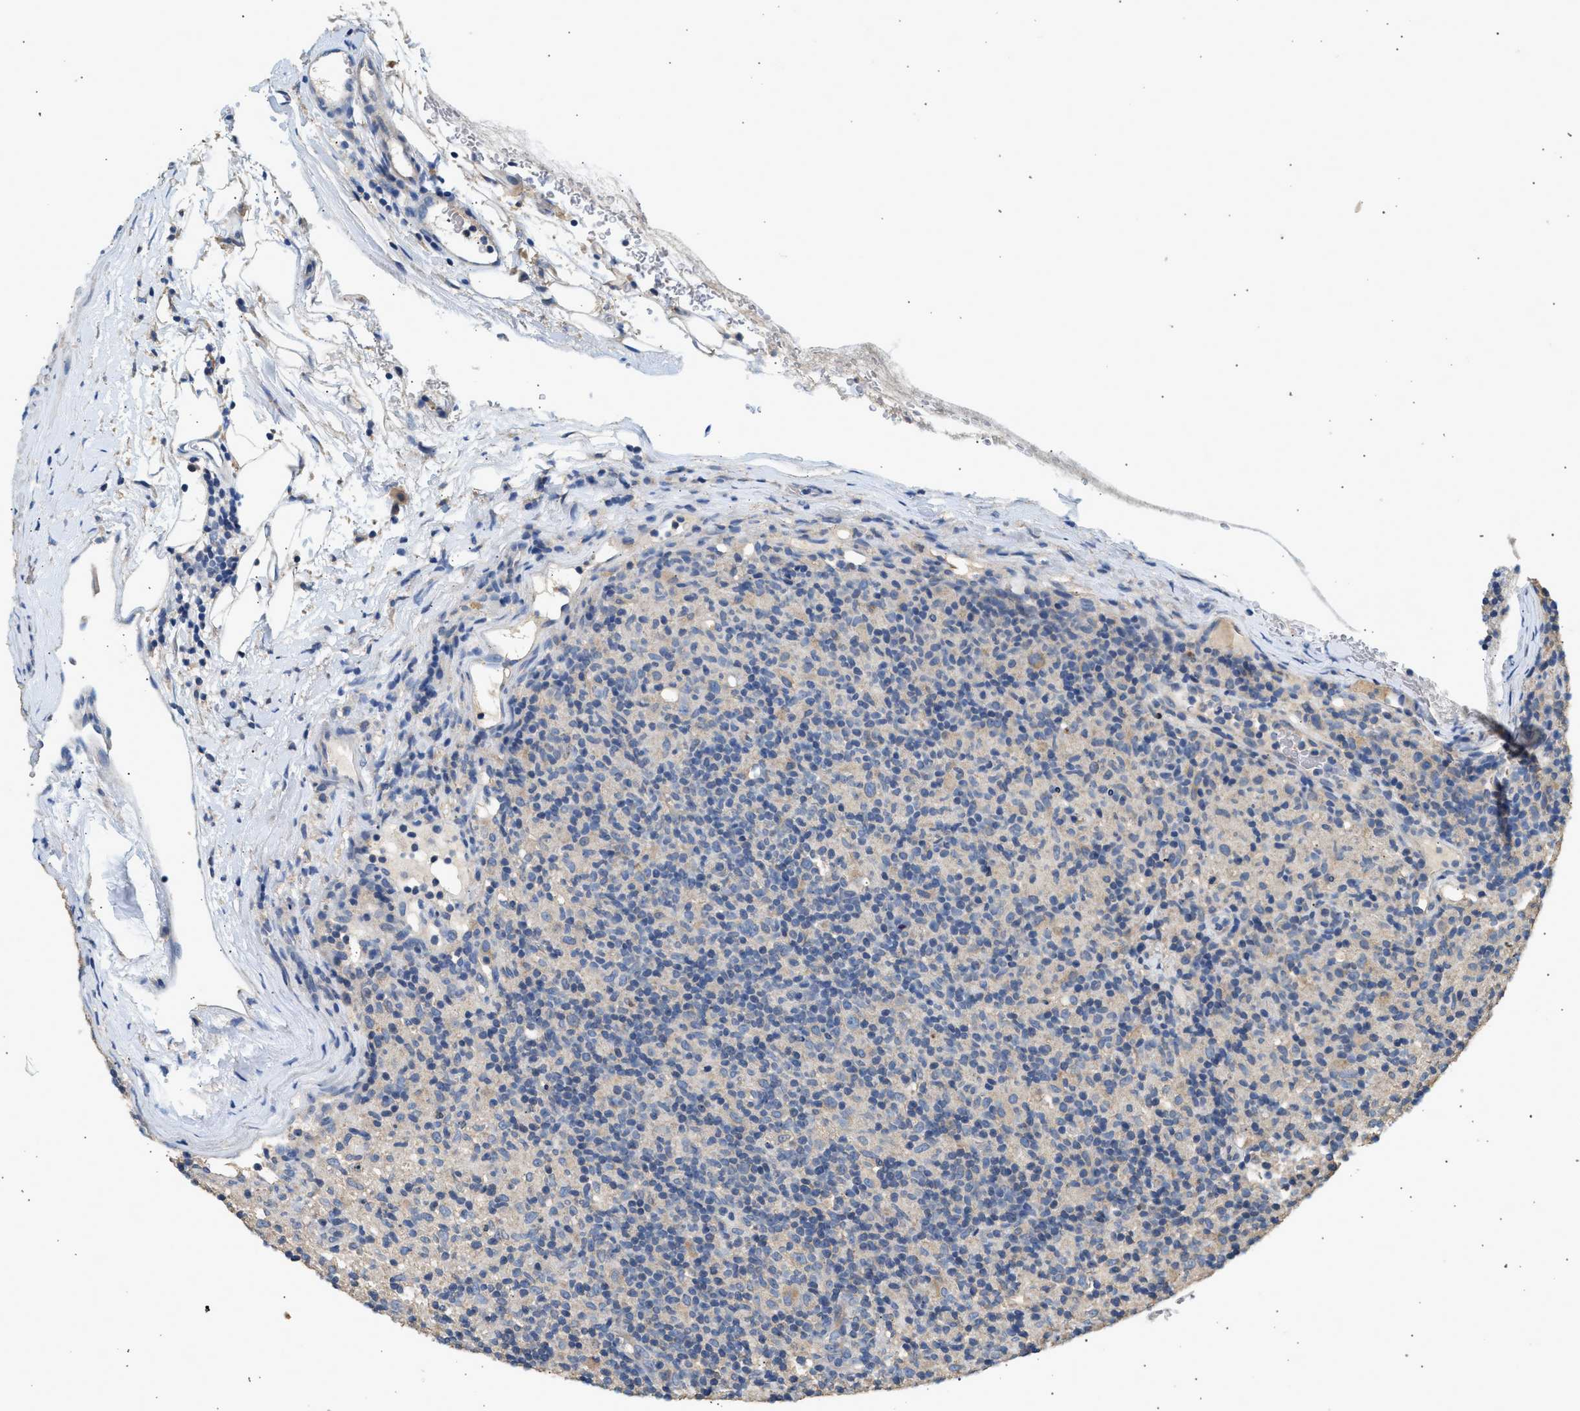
{"staining": {"intensity": "negative", "quantity": "none", "location": "none"}, "tissue": "lymphoma", "cell_type": "Tumor cells", "image_type": "cancer", "snomed": [{"axis": "morphology", "description": "Hodgkin's disease, NOS"}, {"axis": "topography", "description": "Lymph node"}], "caption": "The photomicrograph displays no significant positivity in tumor cells of lymphoma.", "gene": "WDR31", "patient": {"sex": "male", "age": 70}}